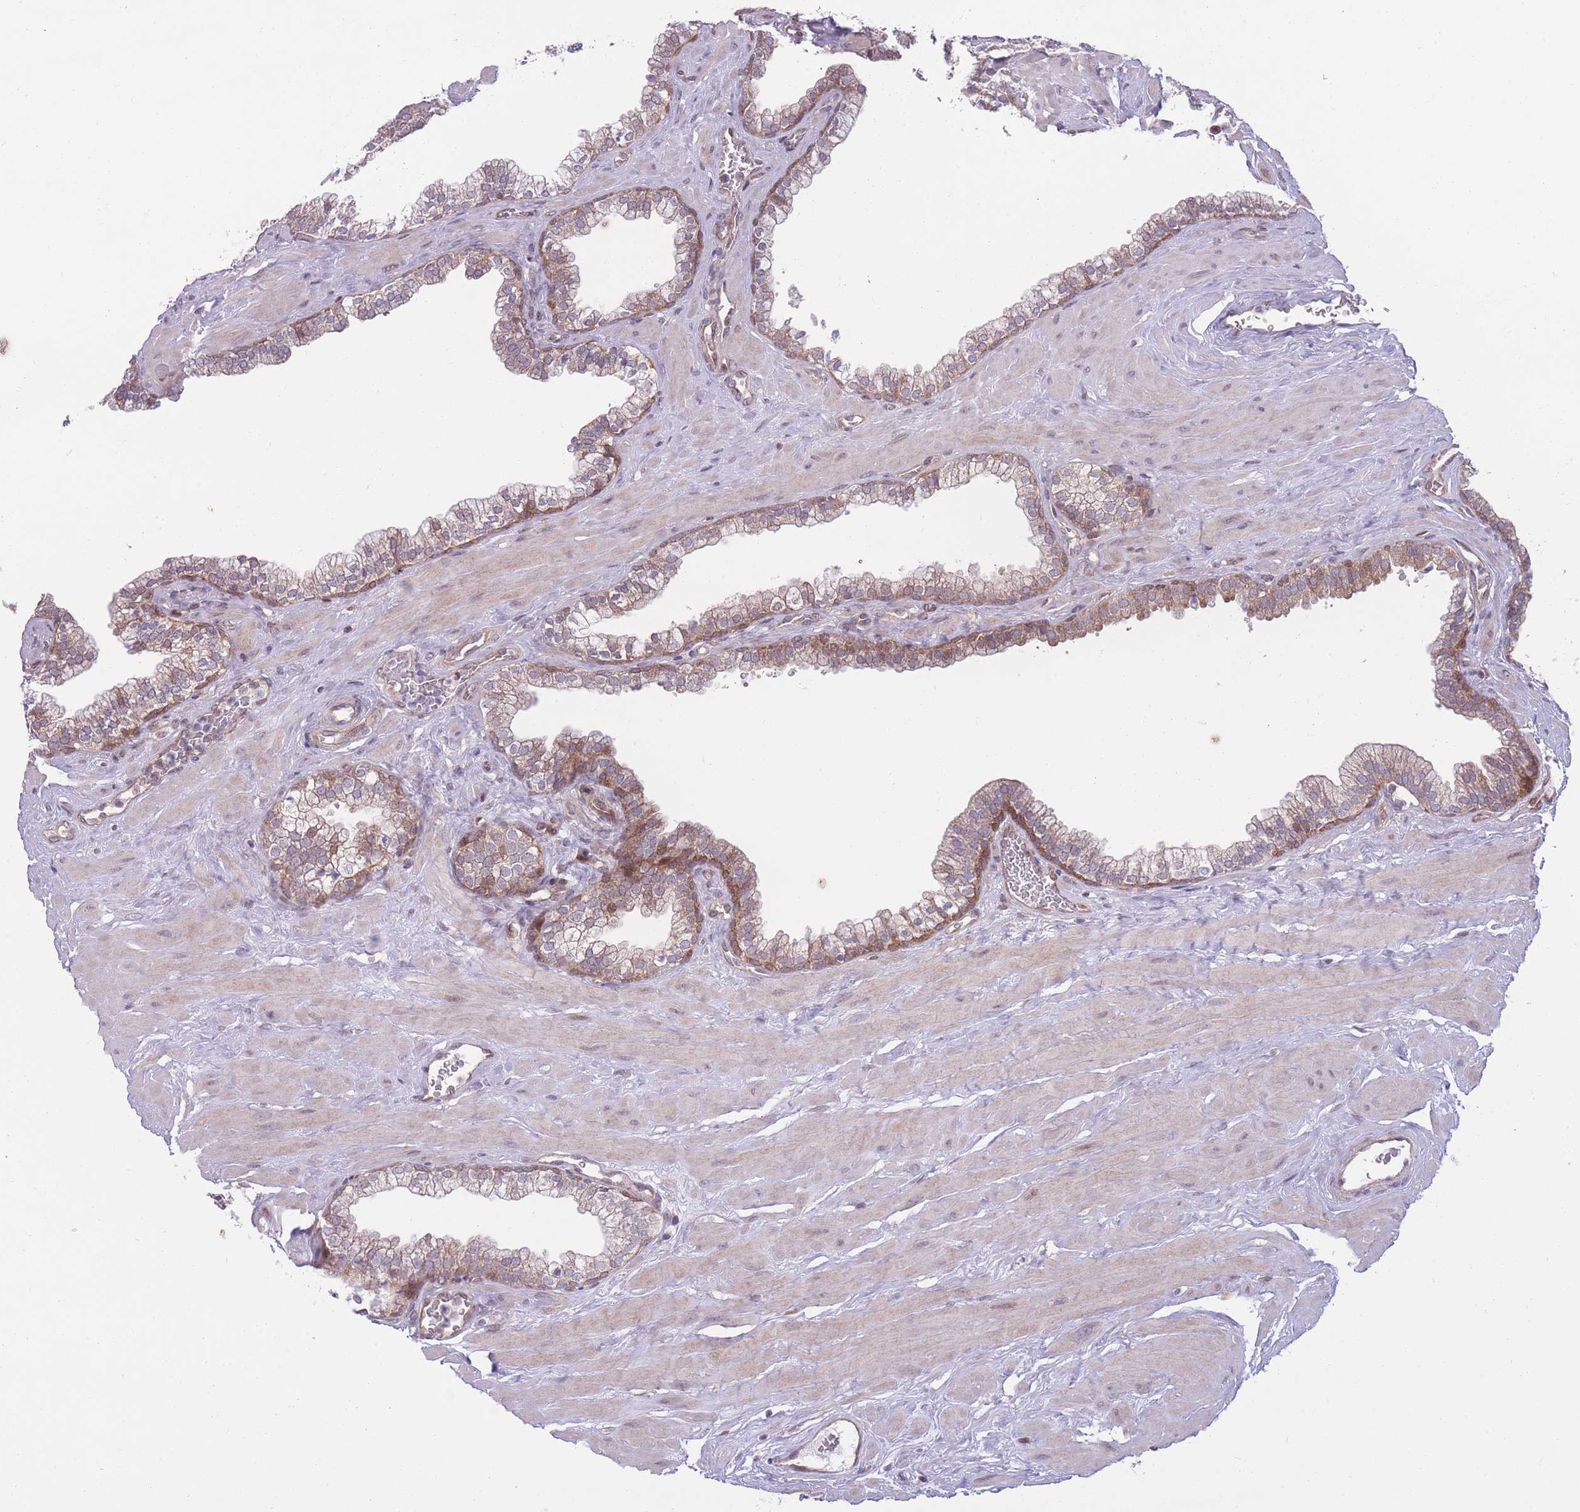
{"staining": {"intensity": "moderate", "quantity": "<25%", "location": "cytoplasmic/membranous"}, "tissue": "prostate", "cell_type": "Glandular cells", "image_type": "normal", "snomed": [{"axis": "morphology", "description": "Normal tissue, NOS"}, {"axis": "morphology", "description": "Urothelial carcinoma, Low grade"}, {"axis": "topography", "description": "Urinary bladder"}, {"axis": "topography", "description": "Prostate"}], "caption": "Immunohistochemistry (IHC) histopathology image of unremarkable prostate: human prostate stained using IHC shows low levels of moderate protein expression localized specifically in the cytoplasmic/membranous of glandular cells, appearing as a cytoplasmic/membranous brown color.", "gene": "RIC8A", "patient": {"sex": "male", "age": 60}}